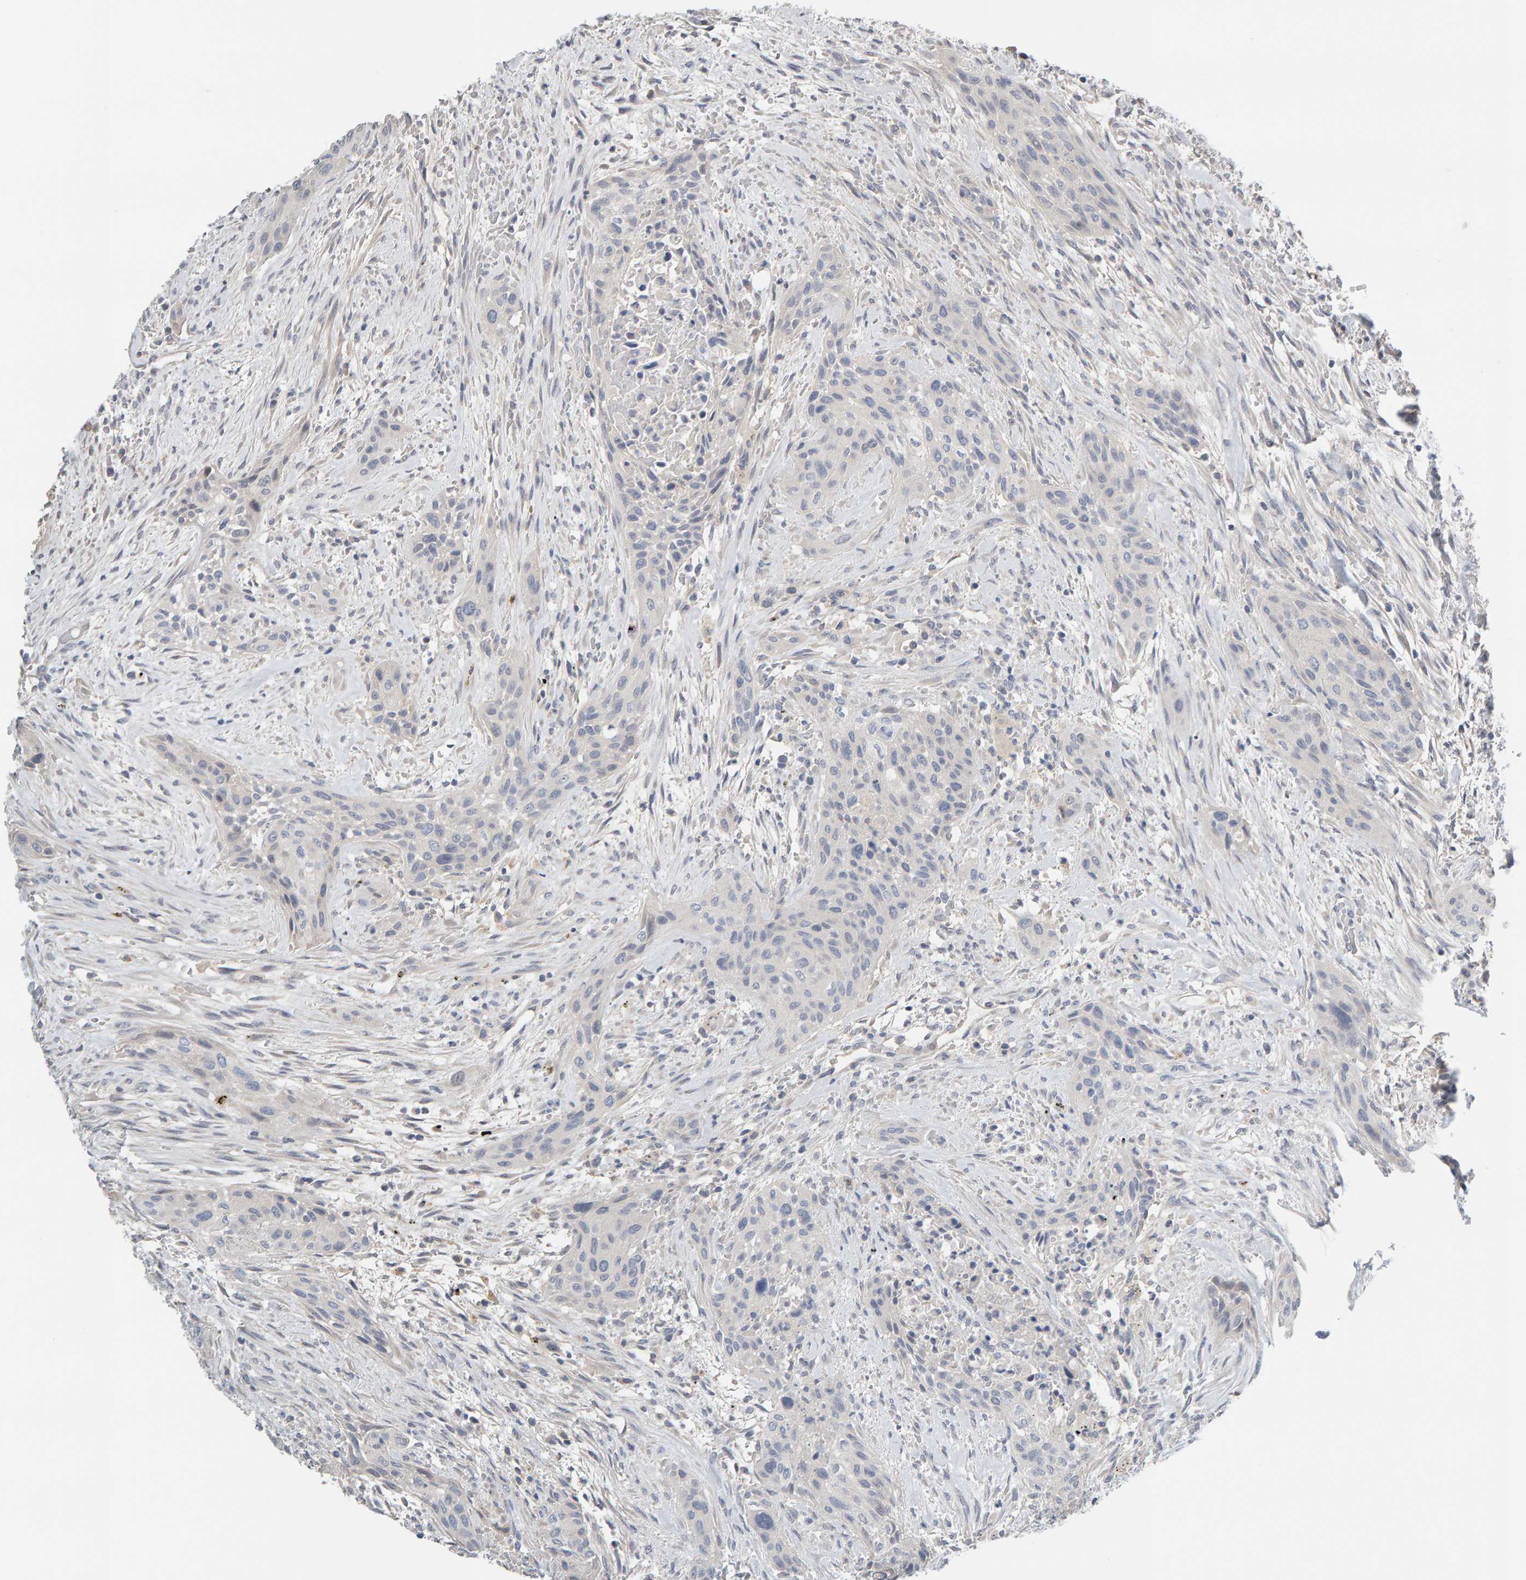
{"staining": {"intensity": "negative", "quantity": "none", "location": "none"}, "tissue": "urothelial cancer", "cell_type": "Tumor cells", "image_type": "cancer", "snomed": [{"axis": "morphology", "description": "Urothelial carcinoma, High grade"}, {"axis": "topography", "description": "Urinary bladder"}], "caption": "Protein analysis of high-grade urothelial carcinoma demonstrates no significant staining in tumor cells. The staining is performed using DAB brown chromogen with nuclei counter-stained in using hematoxylin.", "gene": "GFUS", "patient": {"sex": "male", "age": 35}}